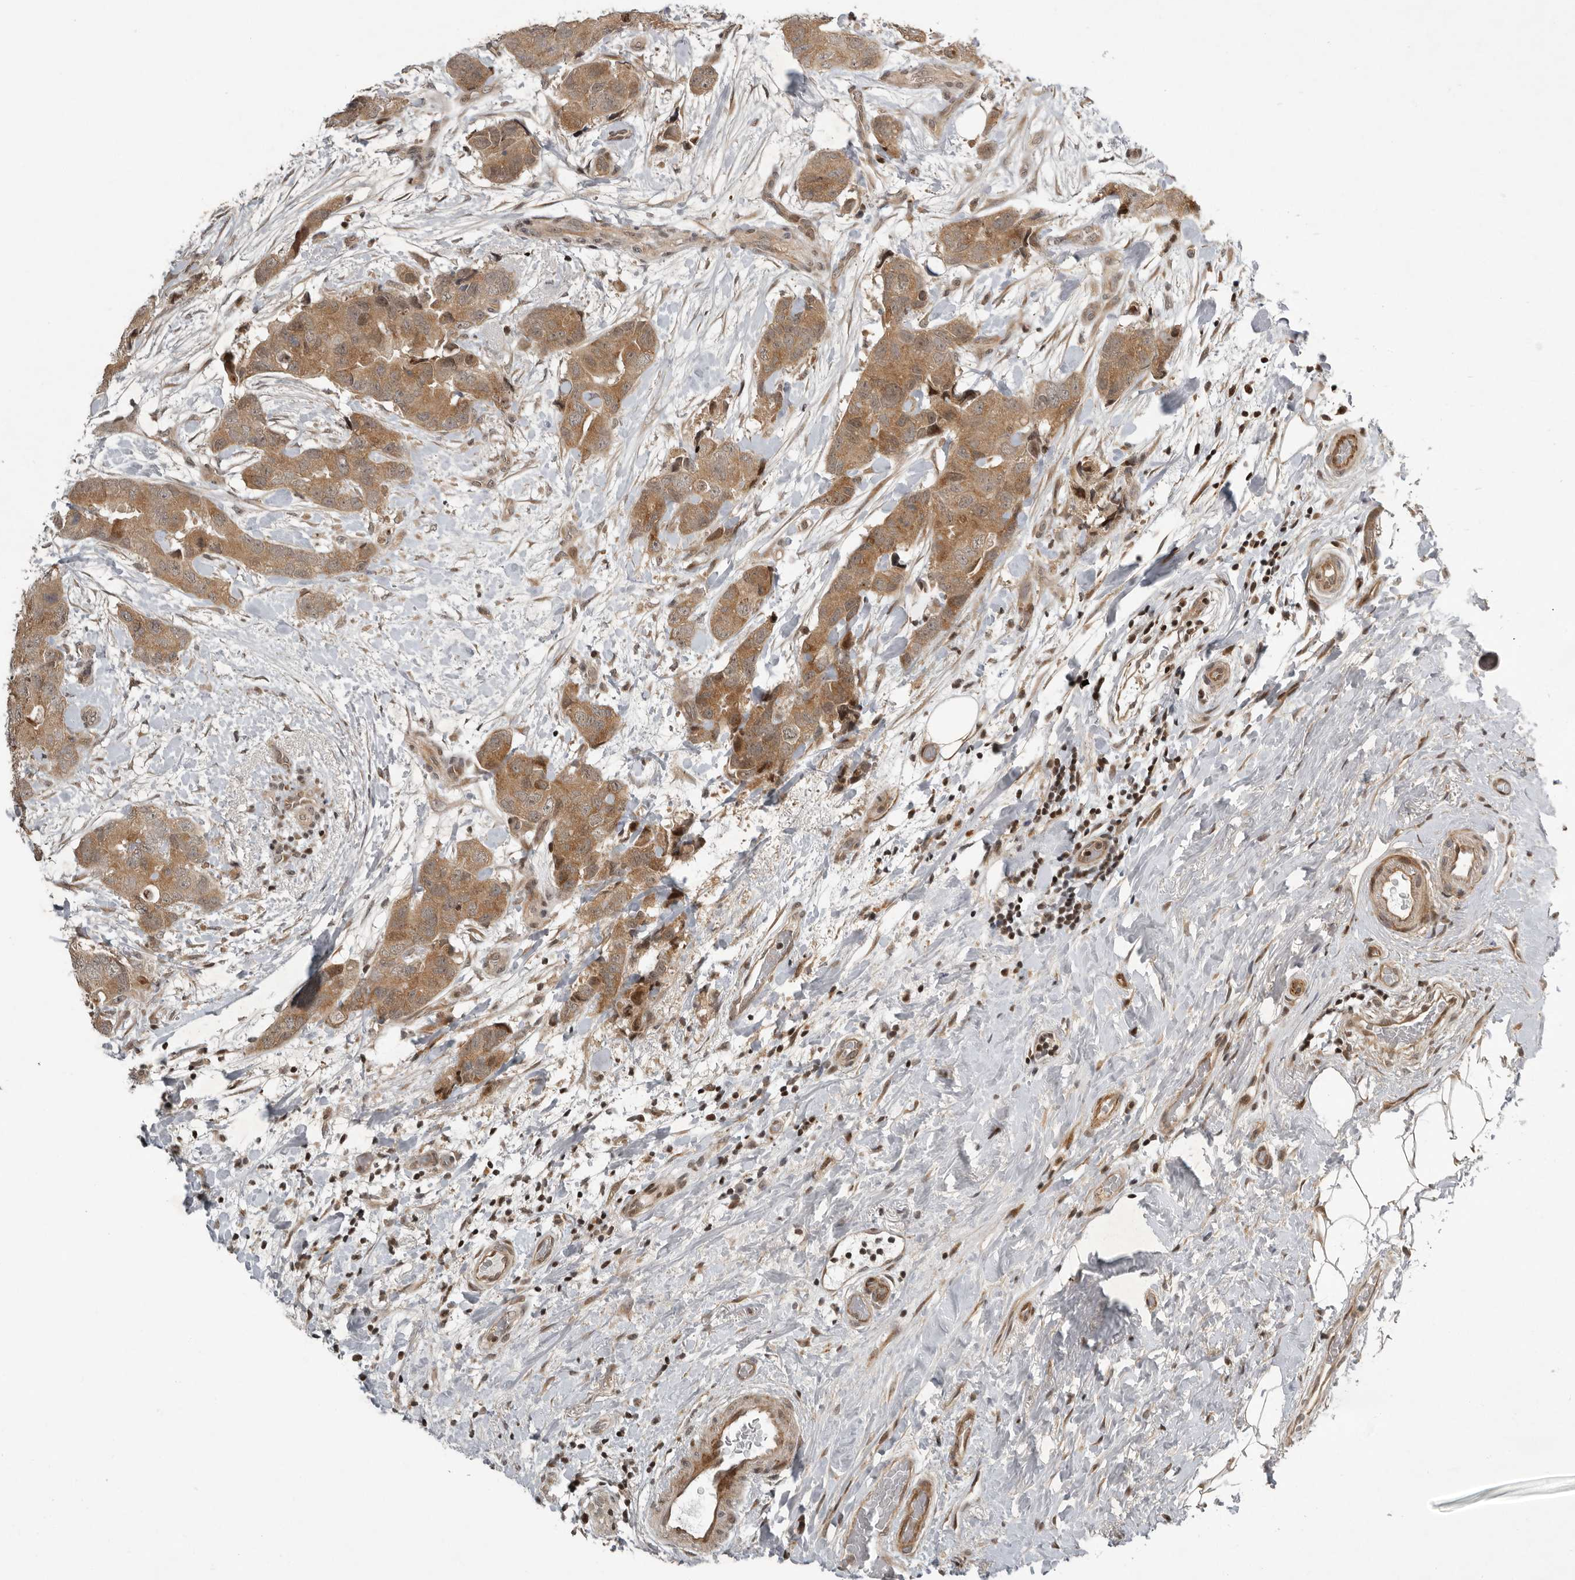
{"staining": {"intensity": "moderate", "quantity": ">75%", "location": "cytoplasmic/membranous"}, "tissue": "breast cancer", "cell_type": "Tumor cells", "image_type": "cancer", "snomed": [{"axis": "morphology", "description": "Duct carcinoma"}, {"axis": "topography", "description": "Breast"}], "caption": "A histopathology image of human invasive ductal carcinoma (breast) stained for a protein exhibits moderate cytoplasmic/membranous brown staining in tumor cells. Nuclei are stained in blue.", "gene": "RABIF", "patient": {"sex": "female", "age": 62}}